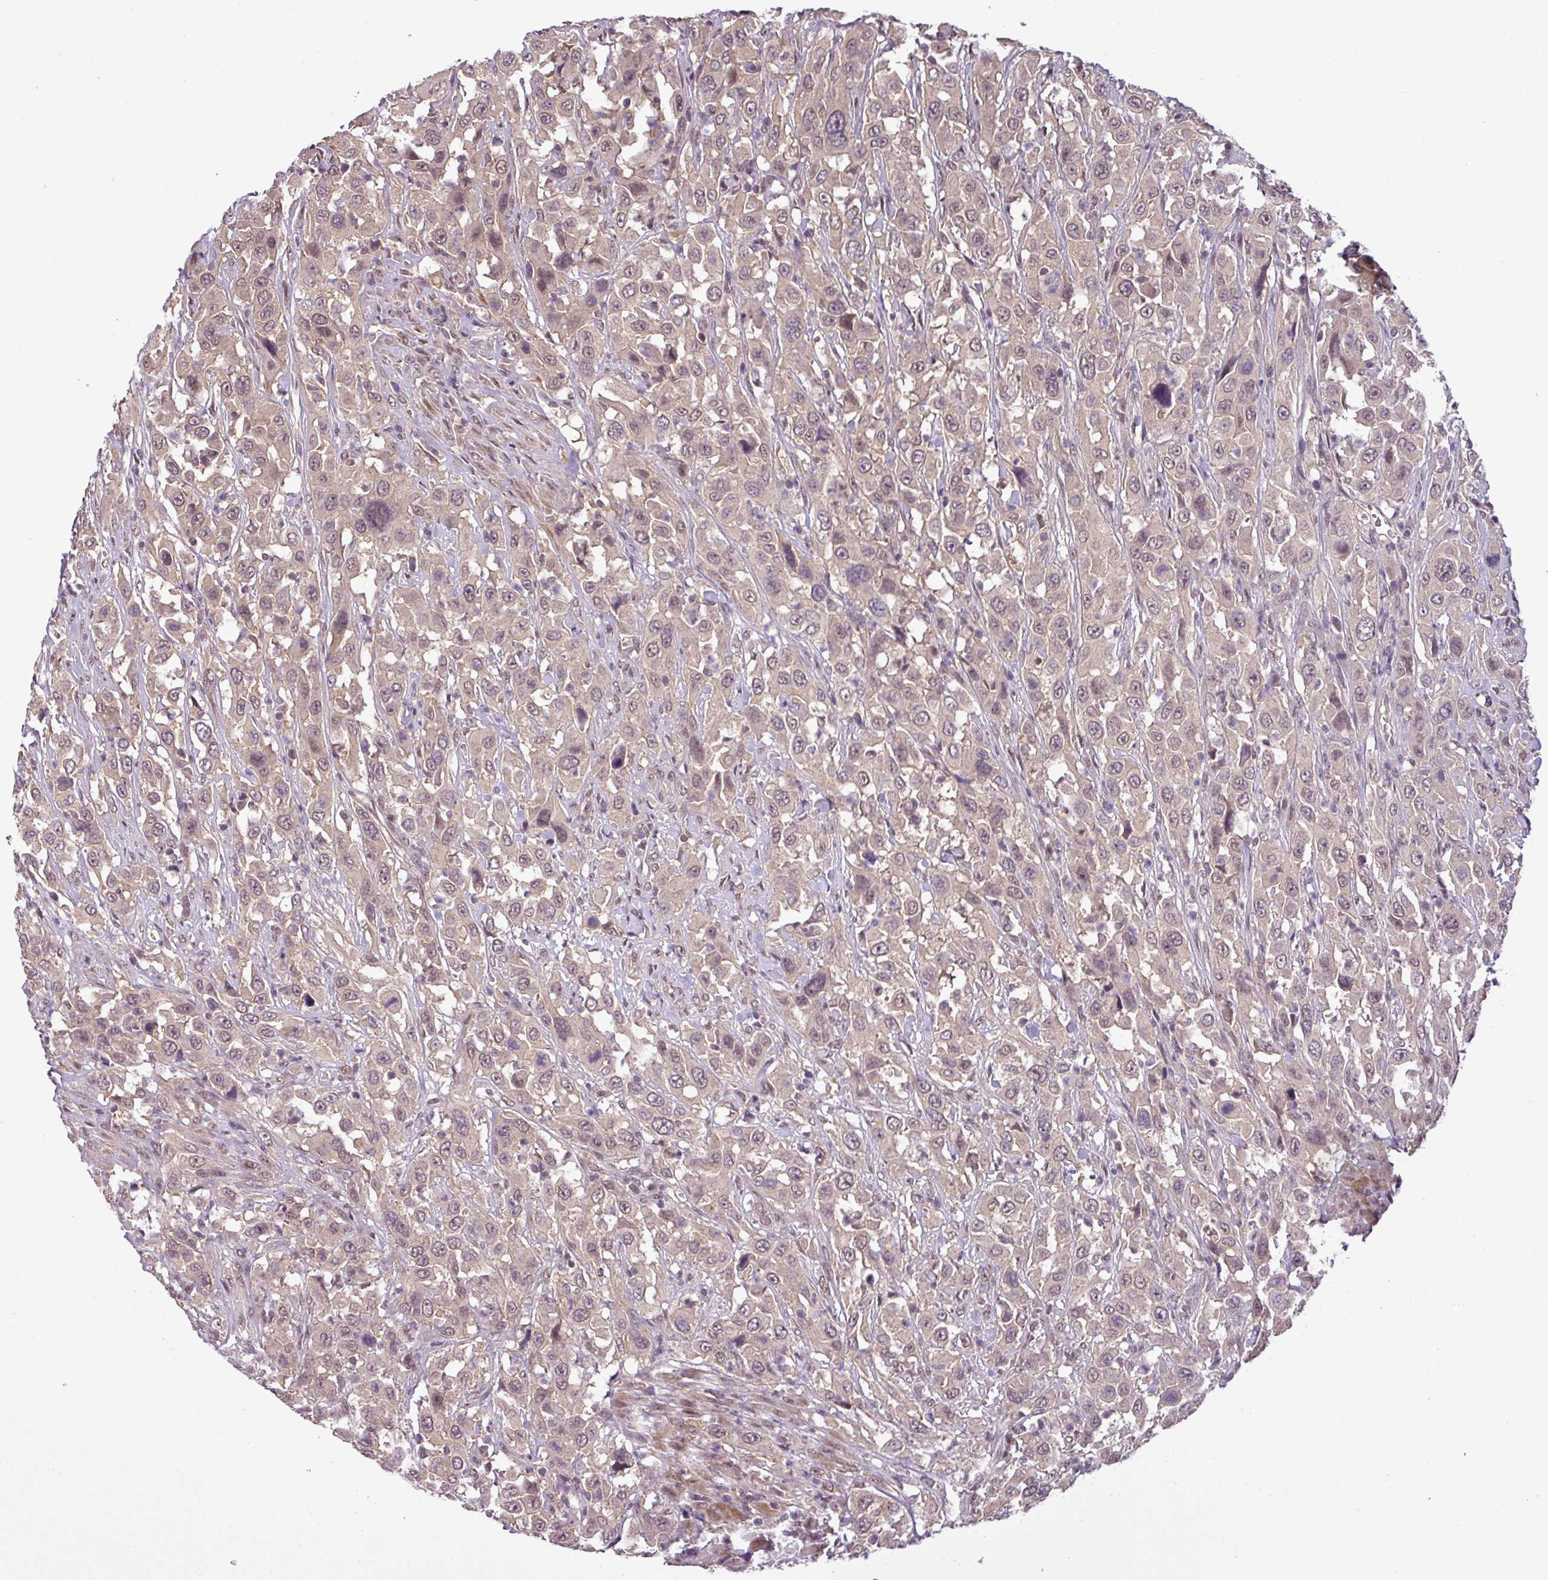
{"staining": {"intensity": "weak", "quantity": "25%-75%", "location": "nuclear"}, "tissue": "urothelial cancer", "cell_type": "Tumor cells", "image_type": "cancer", "snomed": [{"axis": "morphology", "description": "Urothelial carcinoma, High grade"}, {"axis": "topography", "description": "Urinary bladder"}], "caption": "IHC staining of high-grade urothelial carcinoma, which exhibits low levels of weak nuclear staining in about 25%-75% of tumor cells indicating weak nuclear protein expression. The staining was performed using DAB (brown) for protein detection and nuclei were counterstained in hematoxylin (blue).", "gene": "MFHAS1", "patient": {"sex": "male", "age": 61}}